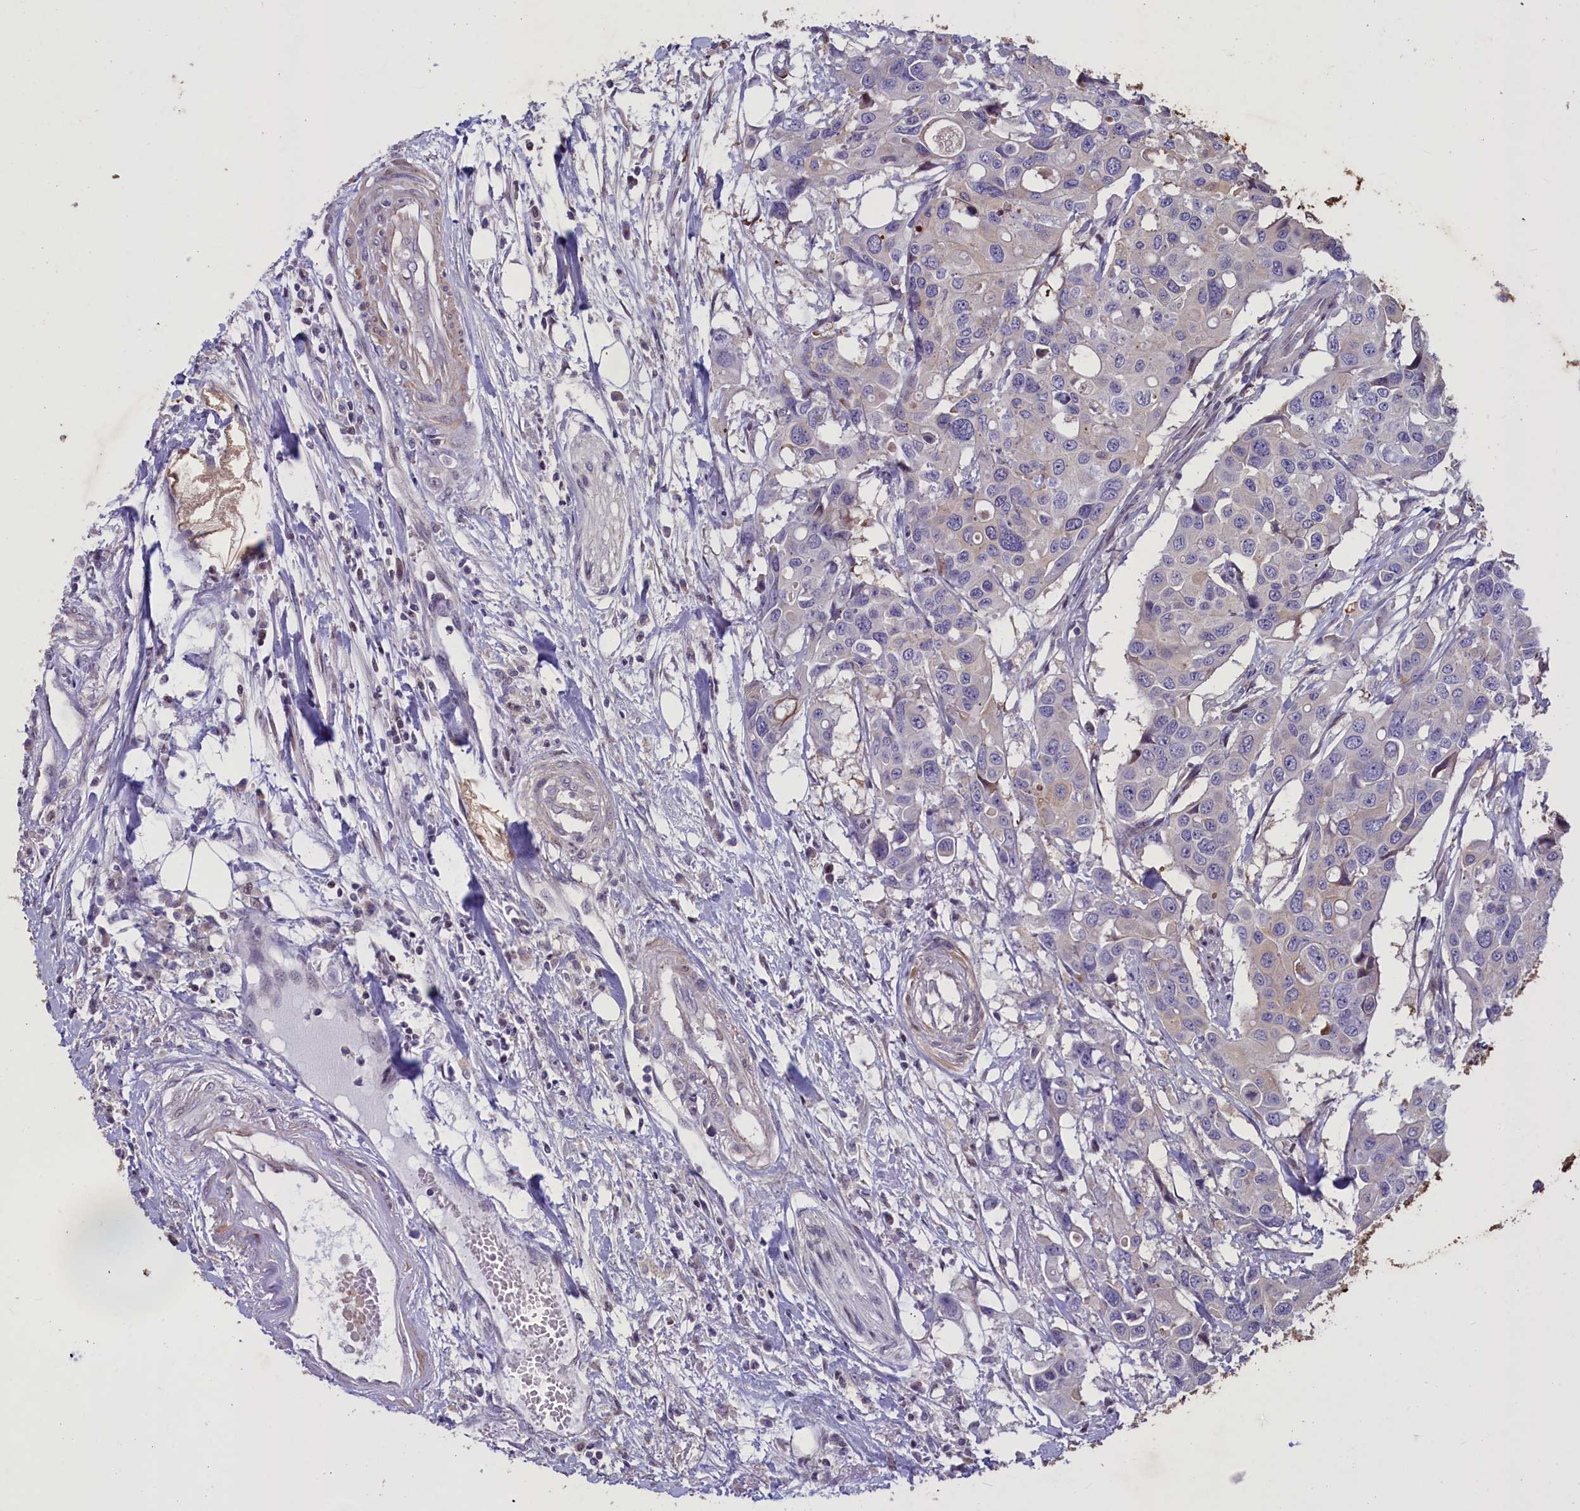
{"staining": {"intensity": "negative", "quantity": "none", "location": "none"}, "tissue": "colorectal cancer", "cell_type": "Tumor cells", "image_type": "cancer", "snomed": [{"axis": "morphology", "description": "Adenocarcinoma, NOS"}, {"axis": "topography", "description": "Colon"}], "caption": "A micrograph of colorectal cancer (adenocarcinoma) stained for a protein shows no brown staining in tumor cells.", "gene": "MAN2C1", "patient": {"sex": "male", "age": 77}}